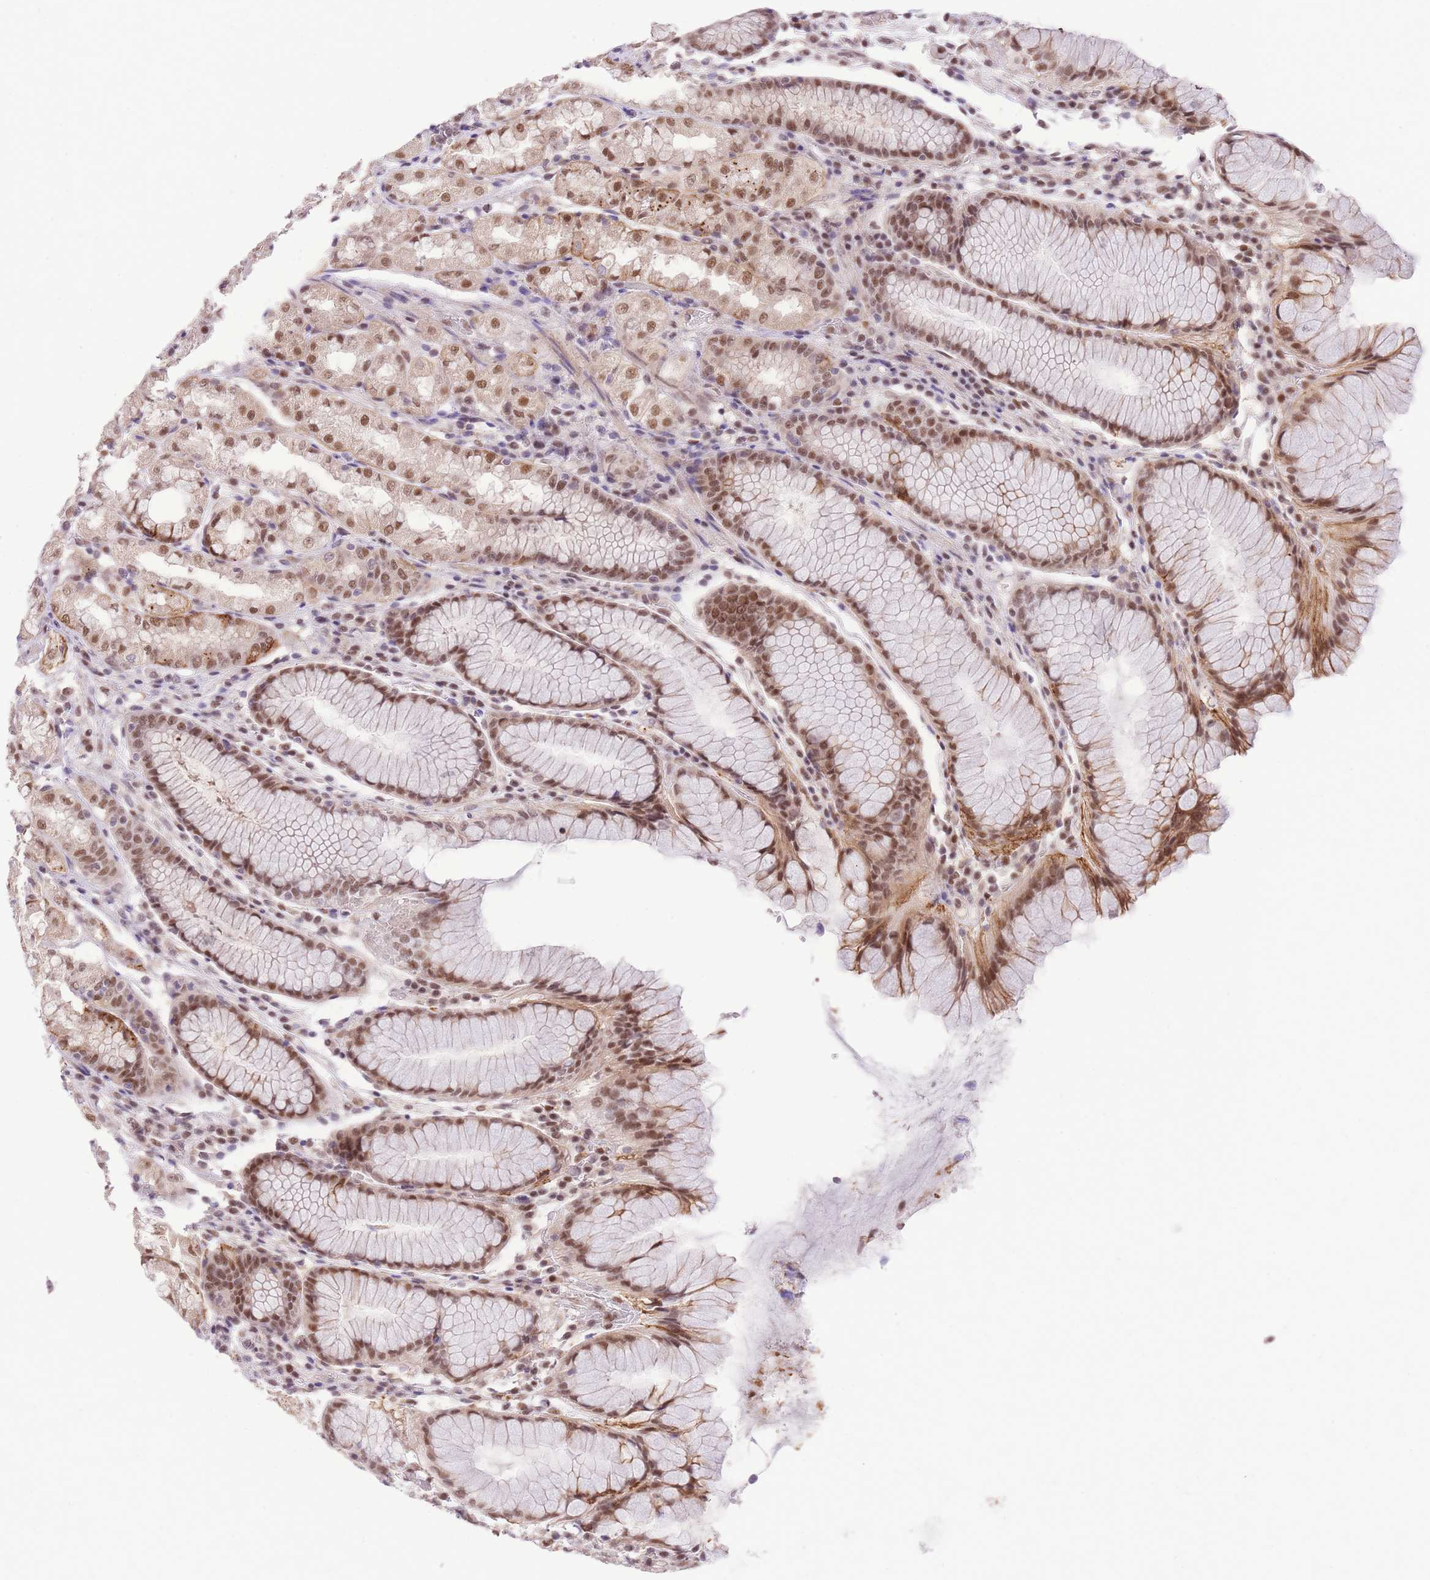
{"staining": {"intensity": "moderate", "quantity": ">75%", "location": "nuclear"}, "tissue": "stomach", "cell_type": "Glandular cells", "image_type": "normal", "snomed": [{"axis": "morphology", "description": "Normal tissue, NOS"}, {"axis": "topography", "description": "Stomach, lower"}], "caption": "Immunohistochemical staining of benign stomach exhibits moderate nuclear protein staining in approximately >75% of glandular cells. The staining was performed using DAB to visualize the protein expression in brown, while the nuclei were stained in blue with hematoxylin (Magnification: 20x).", "gene": "UBXN7", "patient": {"sex": "female", "age": 56}}